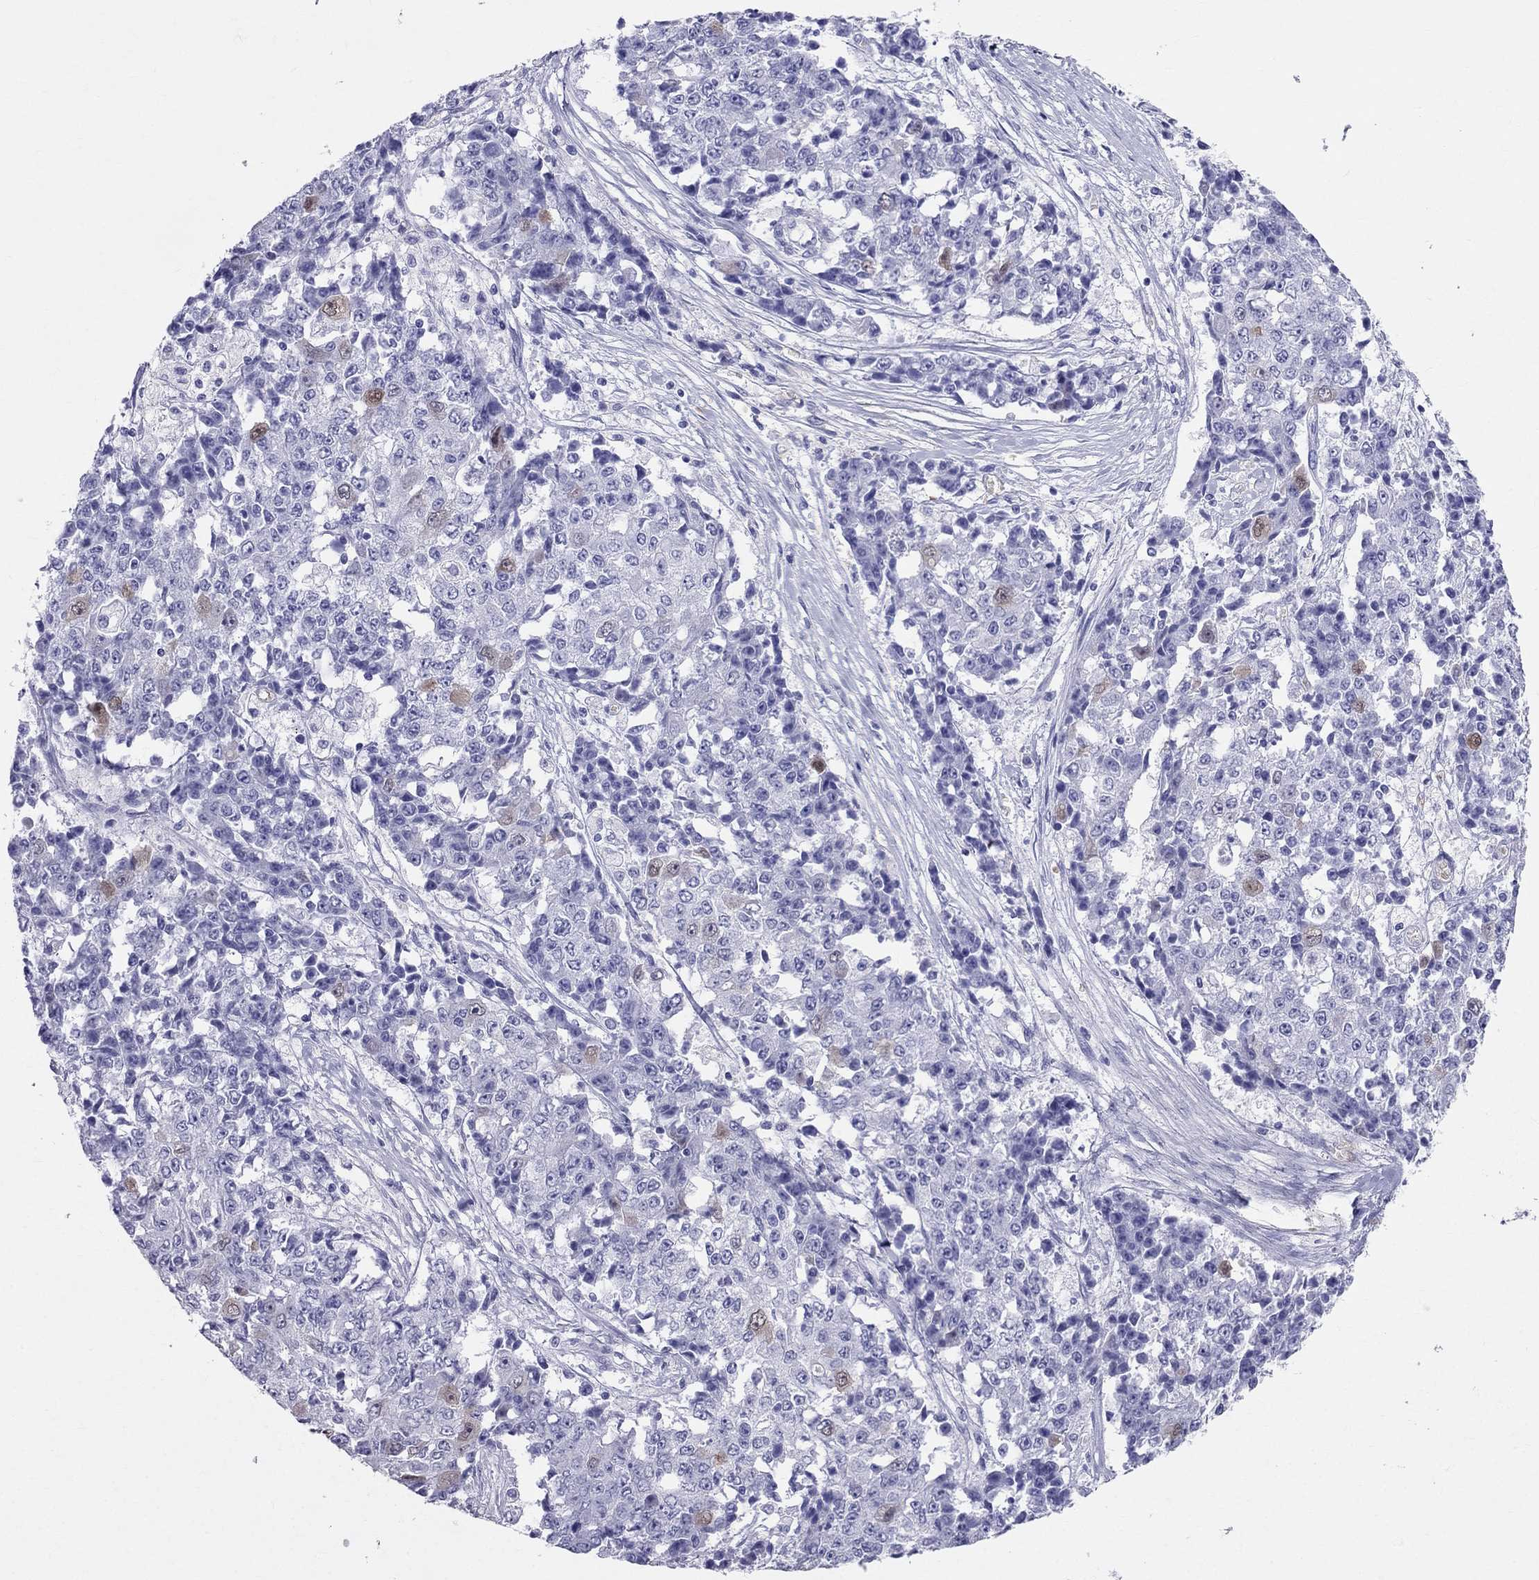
{"staining": {"intensity": "negative", "quantity": "none", "location": "none"}, "tissue": "ovarian cancer", "cell_type": "Tumor cells", "image_type": "cancer", "snomed": [{"axis": "morphology", "description": "Carcinoma, endometroid"}, {"axis": "topography", "description": "Ovary"}], "caption": "Photomicrograph shows no significant protein expression in tumor cells of ovarian cancer.", "gene": "DNAAF6", "patient": {"sex": "female", "age": 42}}